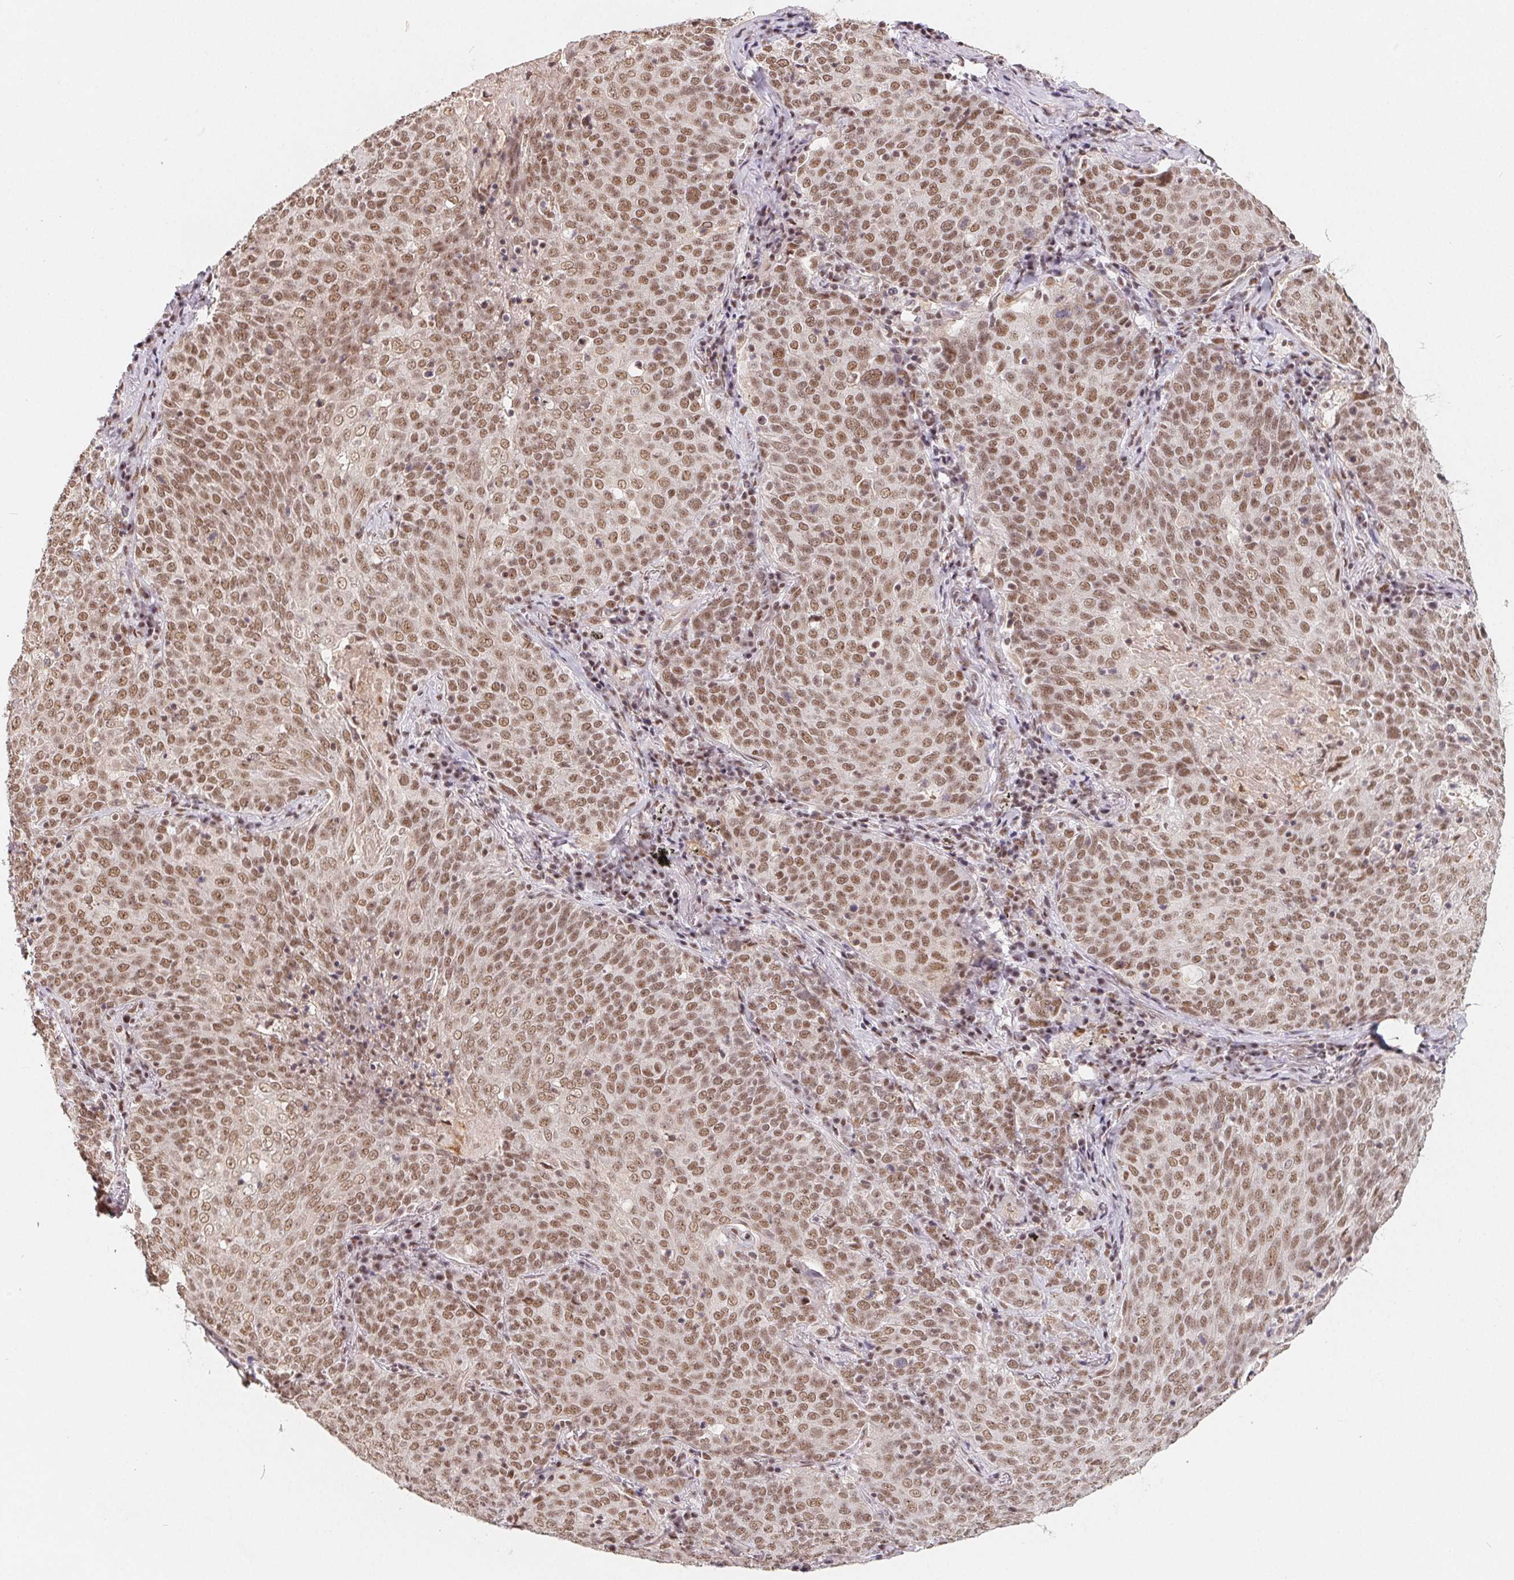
{"staining": {"intensity": "moderate", "quantity": ">75%", "location": "nuclear"}, "tissue": "lung cancer", "cell_type": "Tumor cells", "image_type": "cancer", "snomed": [{"axis": "morphology", "description": "Squamous cell carcinoma, NOS"}, {"axis": "topography", "description": "Lung"}], "caption": "Immunohistochemistry (IHC) of lung cancer (squamous cell carcinoma) reveals medium levels of moderate nuclear positivity in approximately >75% of tumor cells. (Stains: DAB (3,3'-diaminobenzidine) in brown, nuclei in blue, Microscopy: brightfield microscopy at high magnification).", "gene": "TCERG1", "patient": {"sex": "male", "age": 82}}